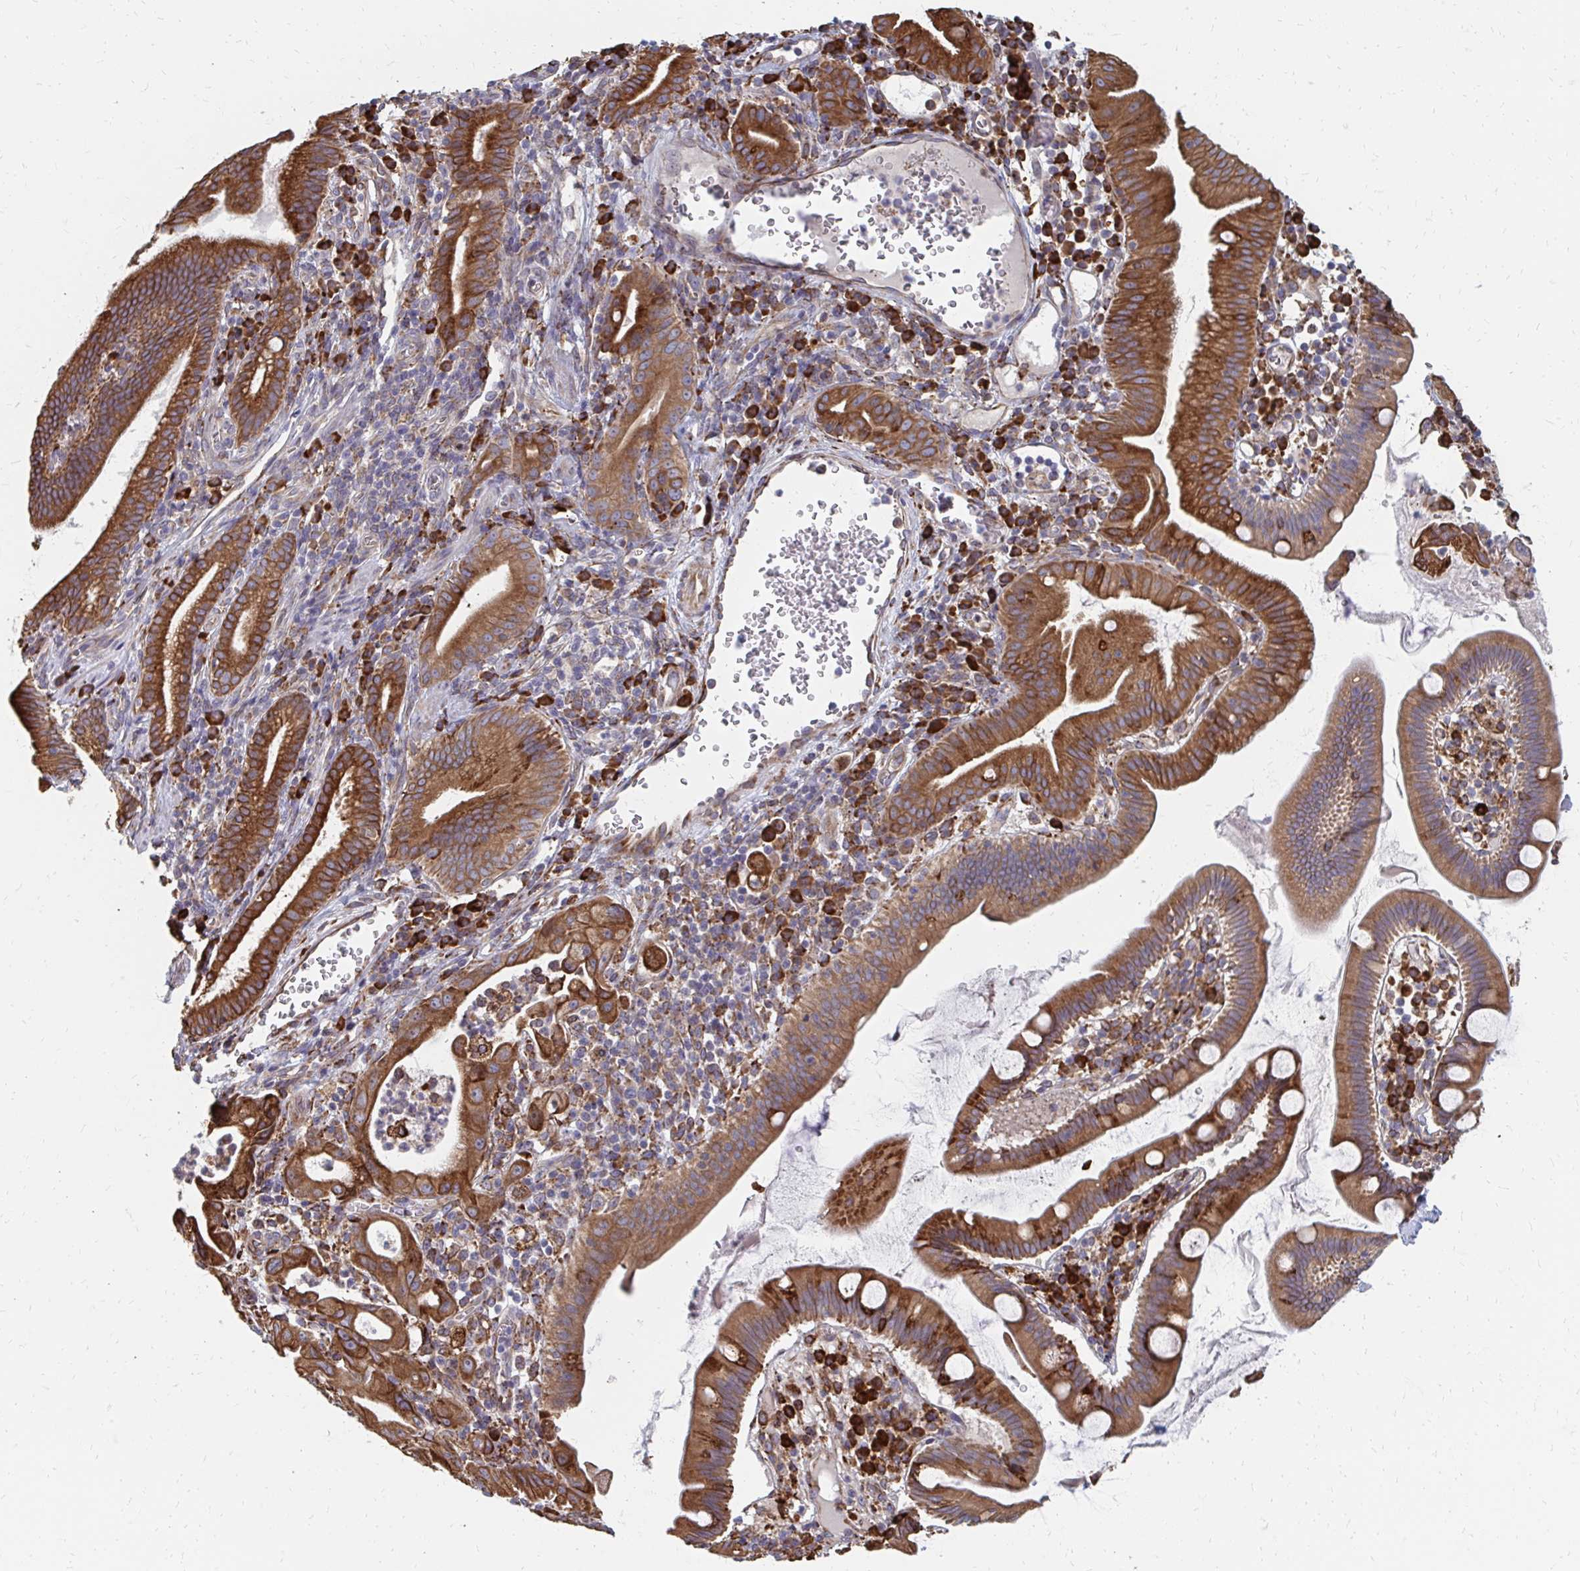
{"staining": {"intensity": "strong", "quantity": ">75%", "location": "cytoplasmic/membranous"}, "tissue": "pancreatic cancer", "cell_type": "Tumor cells", "image_type": "cancer", "snomed": [{"axis": "morphology", "description": "Adenocarcinoma, NOS"}, {"axis": "topography", "description": "Pancreas"}], "caption": "Tumor cells reveal high levels of strong cytoplasmic/membranous positivity in approximately >75% of cells in human pancreatic cancer (adenocarcinoma).", "gene": "PPP1R13L", "patient": {"sex": "male", "age": 68}}